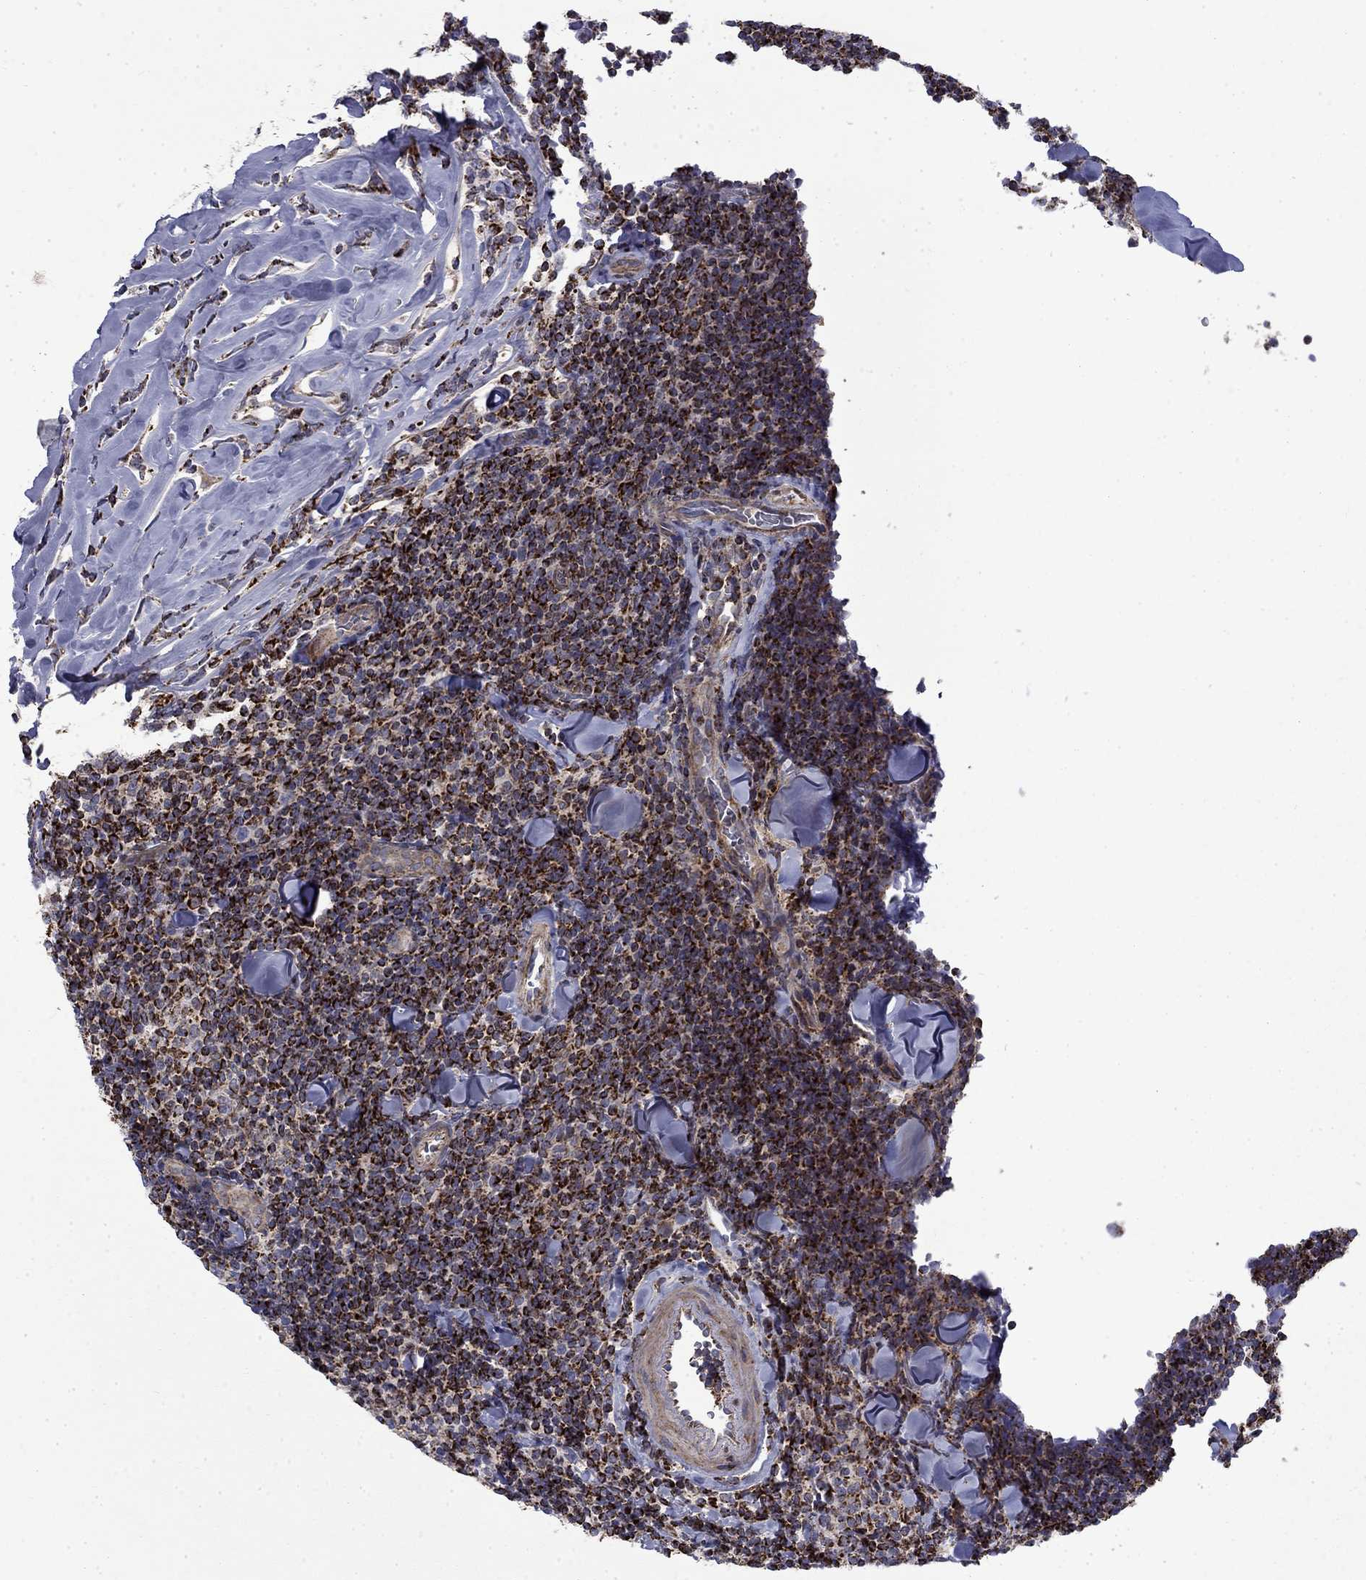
{"staining": {"intensity": "strong", "quantity": ">75%", "location": "cytoplasmic/membranous"}, "tissue": "lymphoma", "cell_type": "Tumor cells", "image_type": "cancer", "snomed": [{"axis": "morphology", "description": "Malignant lymphoma, non-Hodgkin's type, Low grade"}, {"axis": "topography", "description": "Lymph node"}], "caption": "This is an image of immunohistochemistry (IHC) staining of malignant lymphoma, non-Hodgkin's type (low-grade), which shows strong staining in the cytoplasmic/membranous of tumor cells.", "gene": "PCBP3", "patient": {"sex": "female", "age": 56}}